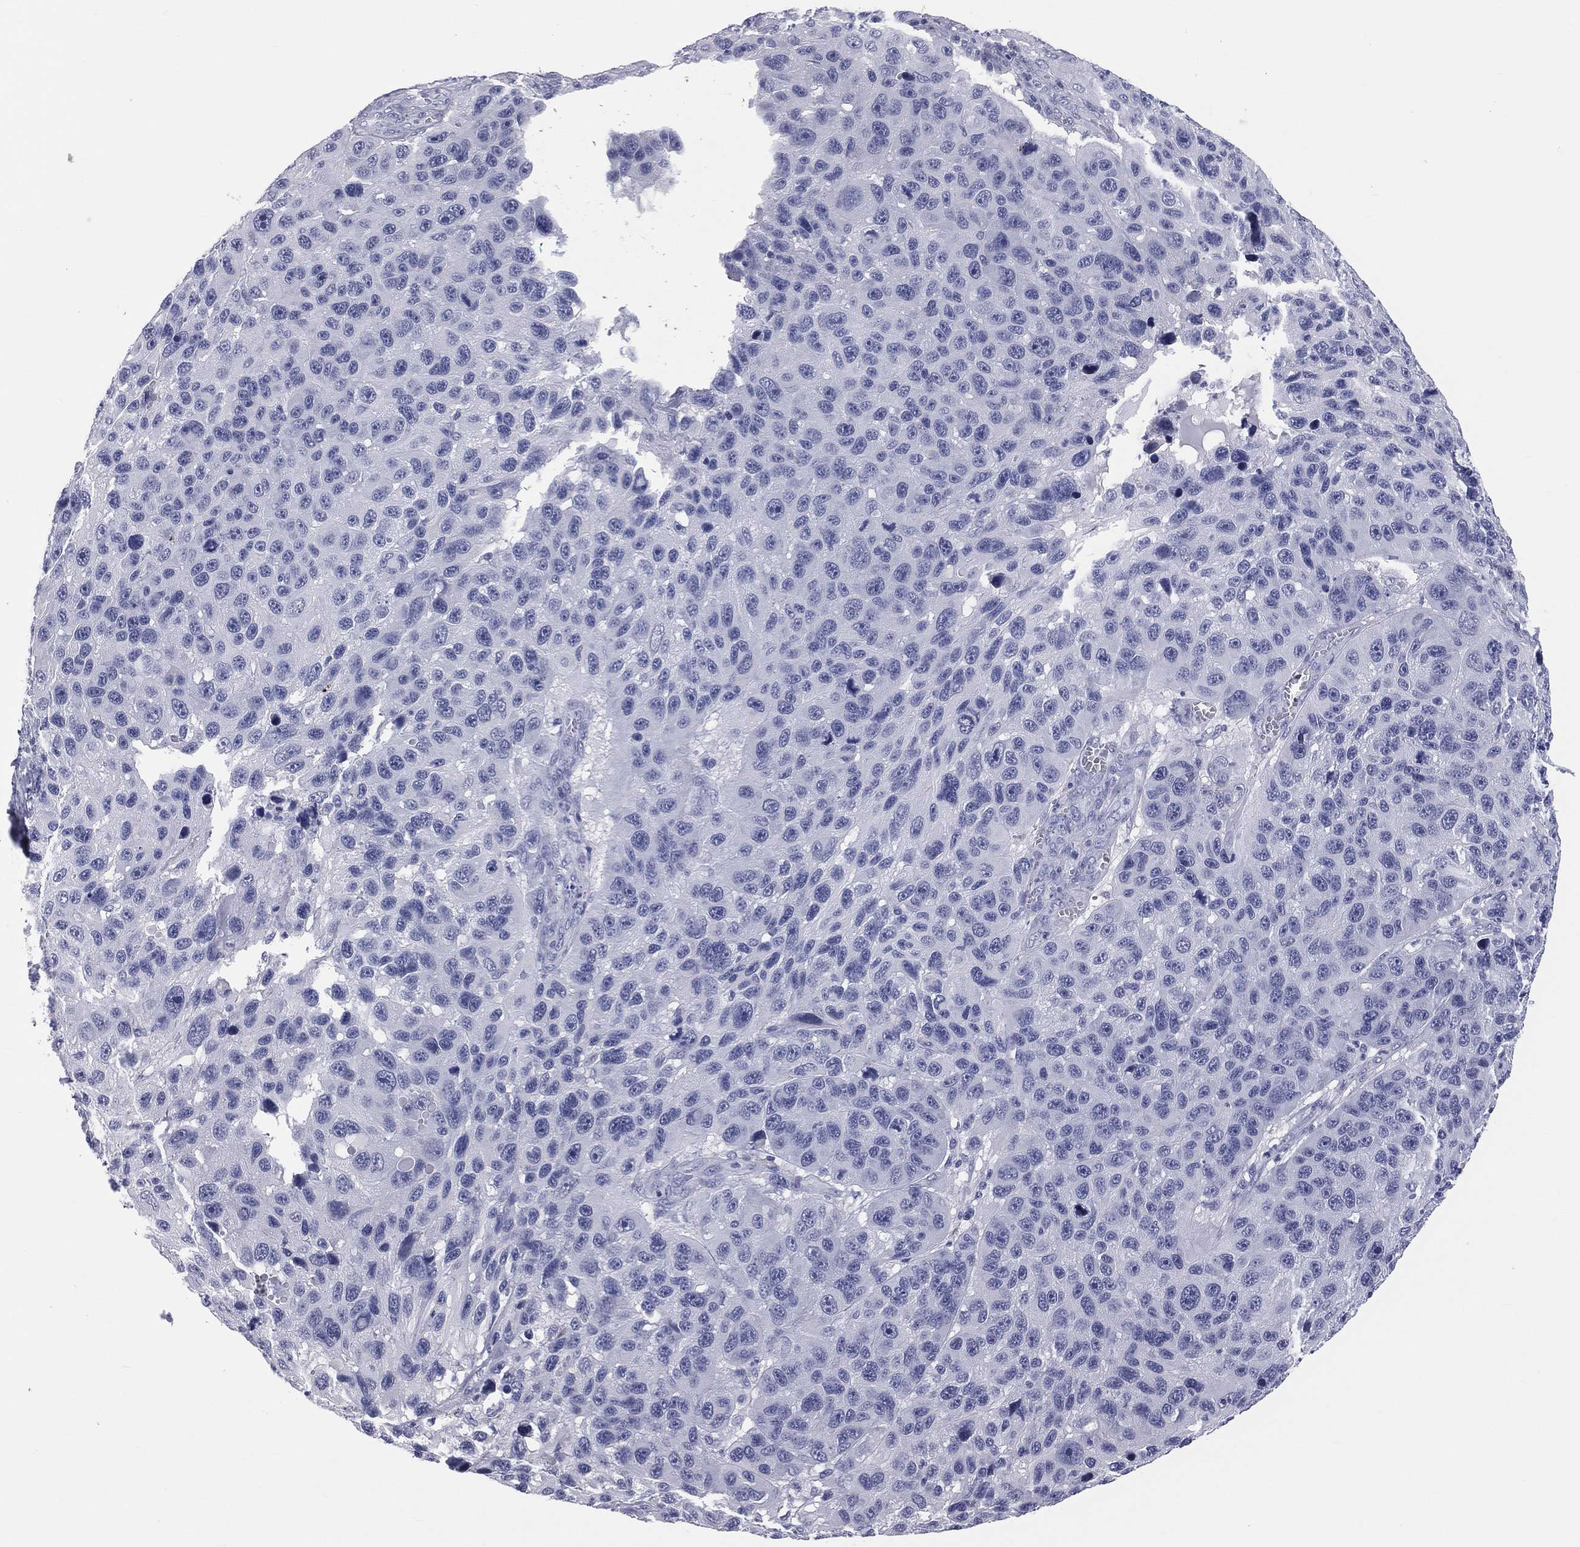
{"staining": {"intensity": "negative", "quantity": "none", "location": "none"}, "tissue": "melanoma", "cell_type": "Tumor cells", "image_type": "cancer", "snomed": [{"axis": "morphology", "description": "Malignant melanoma, NOS"}, {"axis": "topography", "description": "Skin"}], "caption": "Tumor cells are negative for protein expression in human malignant melanoma.", "gene": "MLN", "patient": {"sex": "male", "age": 53}}